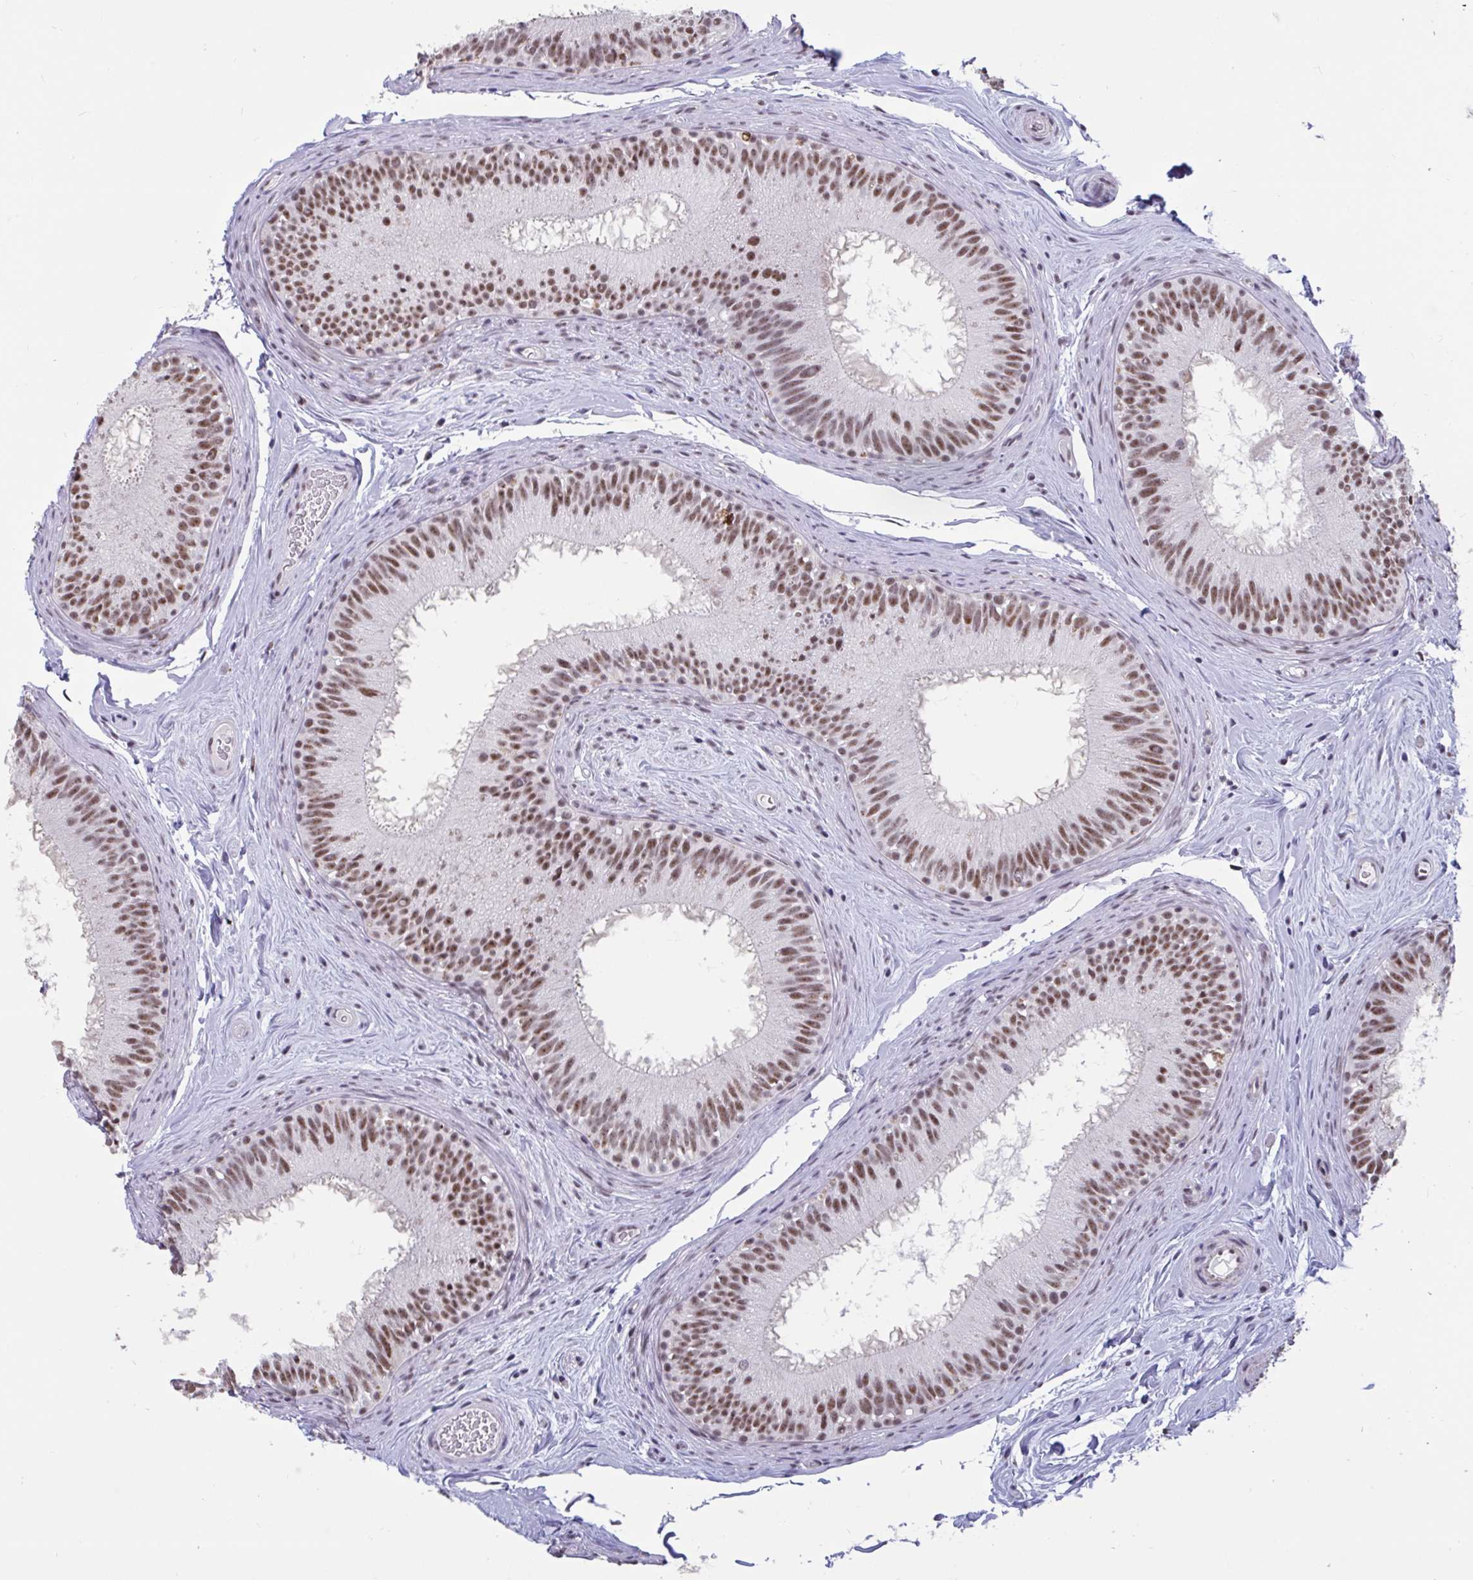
{"staining": {"intensity": "moderate", "quantity": ">75%", "location": "nuclear"}, "tissue": "epididymis", "cell_type": "Glandular cells", "image_type": "normal", "snomed": [{"axis": "morphology", "description": "Normal tissue, NOS"}, {"axis": "topography", "description": "Epididymis"}], "caption": "IHC image of unremarkable epididymis: epididymis stained using immunohistochemistry exhibits medium levels of moderate protein expression localized specifically in the nuclear of glandular cells, appearing as a nuclear brown color.", "gene": "DDX39A", "patient": {"sex": "male", "age": 44}}